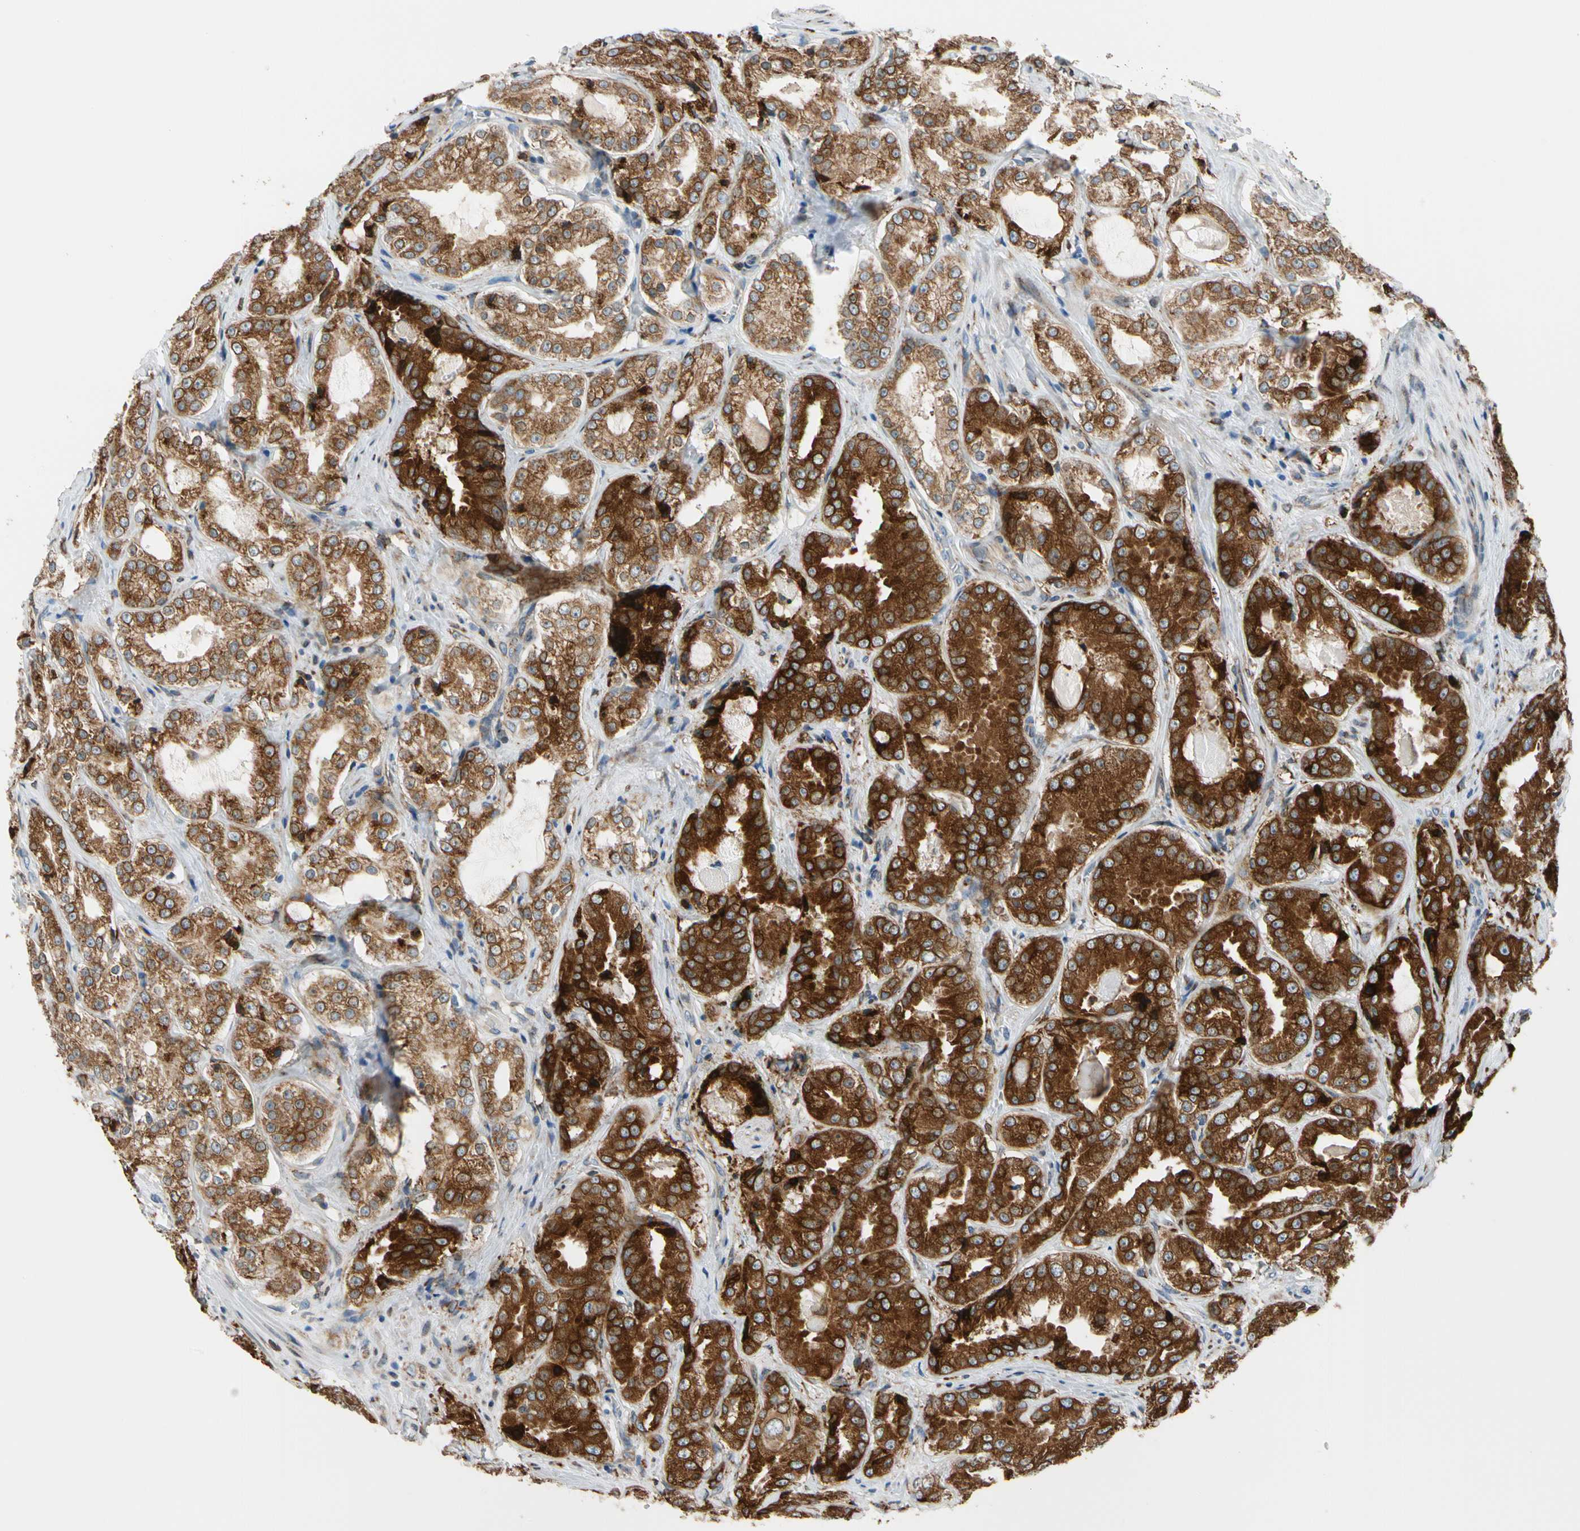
{"staining": {"intensity": "strong", "quantity": ">75%", "location": "cytoplasmic/membranous"}, "tissue": "prostate cancer", "cell_type": "Tumor cells", "image_type": "cancer", "snomed": [{"axis": "morphology", "description": "Adenocarcinoma, High grade"}, {"axis": "topography", "description": "Prostate"}], "caption": "Approximately >75% of tumor cells in human high-grade adenocarcinoma (prostate) demonstrate strong cytoplasmic/membranous protein expression as visualized by brown immunohistochemical staining.", "gene": "NUCB1", "patient": {"sex": "male", "age": 73}}